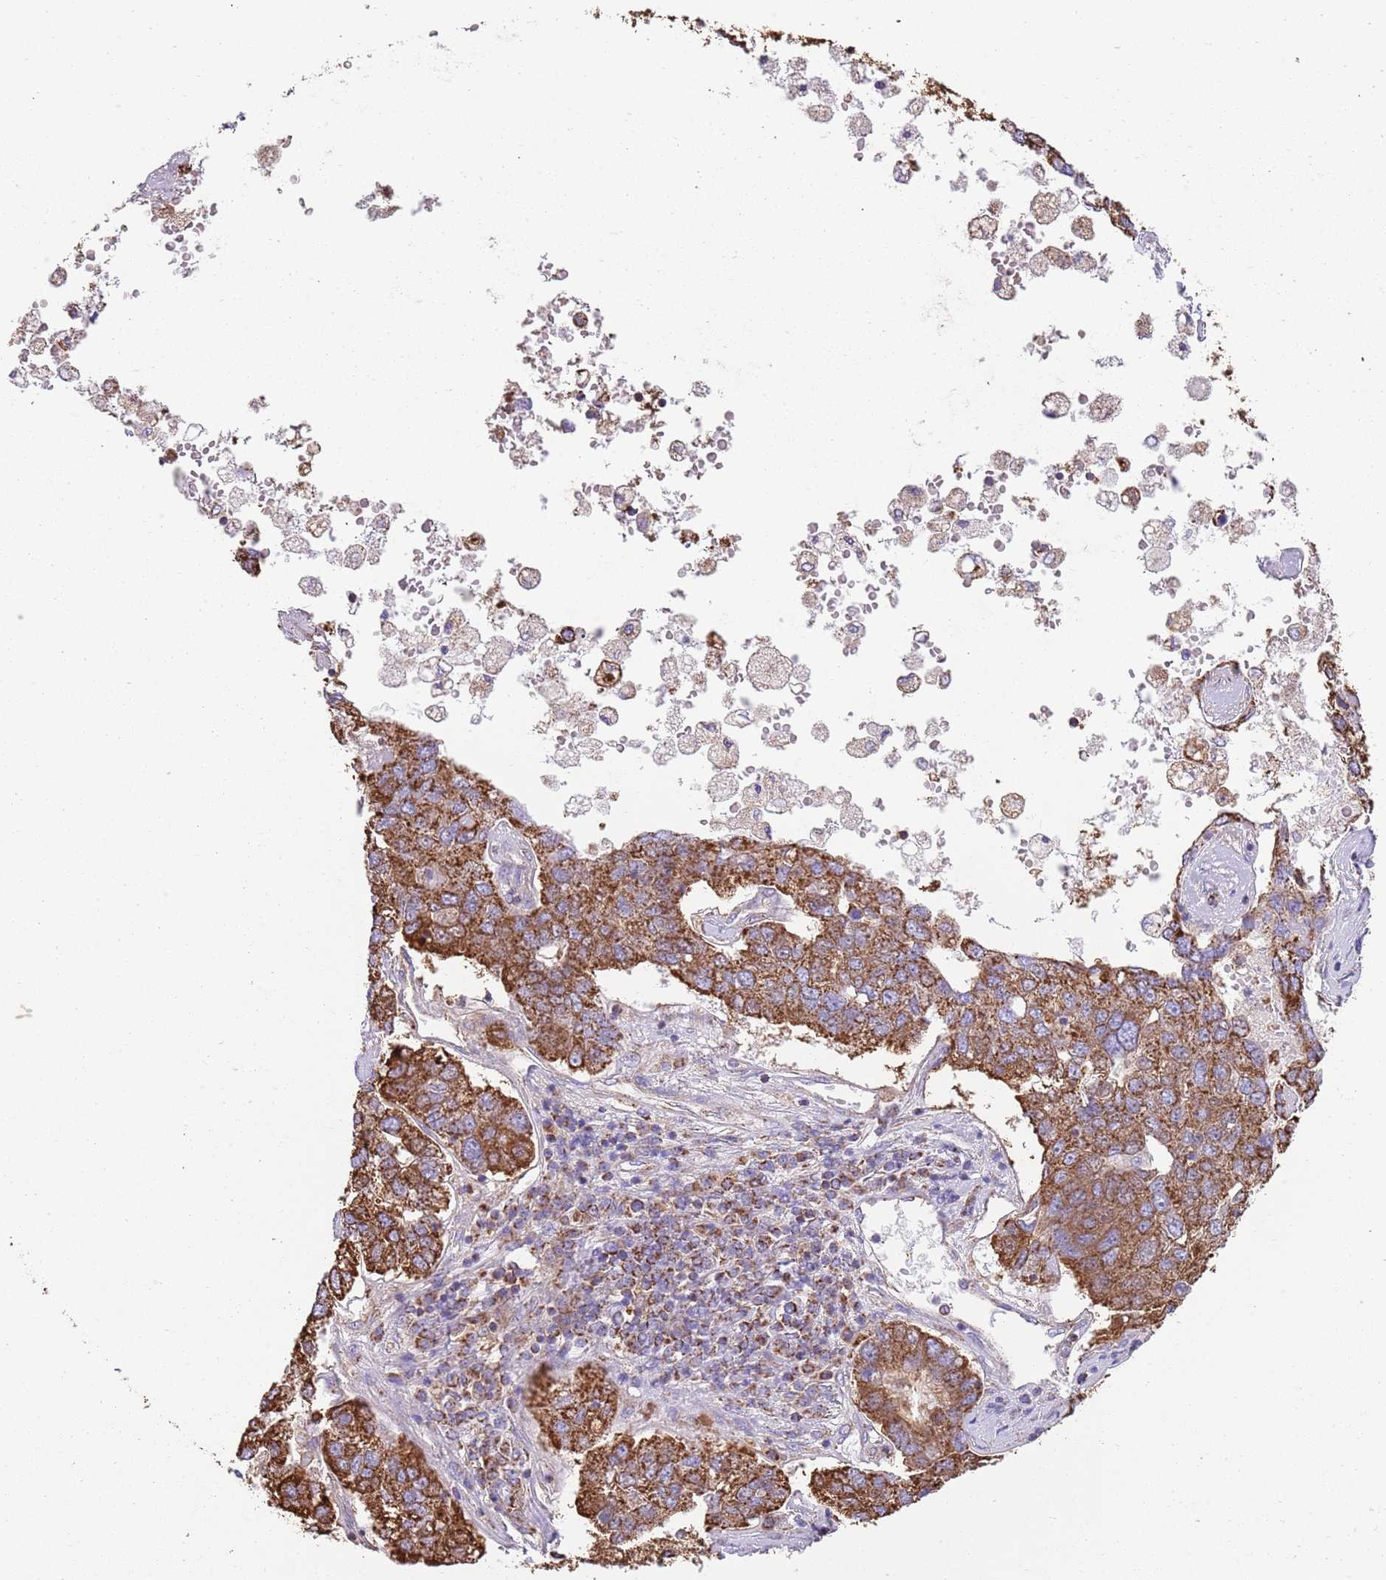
{"staining": {"intensity": "strong", "quantity": ">75%", "location": "cytoplasmic/membranous"}, "tissue": "pancreatic cancer", "cell_type": "Tumor cells", "image_type": "cancer", "snomed": [{"axis": "morphology", "description": "Adenocarcinoma, NOS"}, {"axis": "topography", "description": "Pancreas"}], "caption": "Brown immunohistochemical staining in human pancreatic cancer (adenocarcinoma) shows strong cytoplasmic/membranous staining in about >75% of tumor cells.", "gene": "TTLL1", "patient": {"sex": "female", "age": 61}}